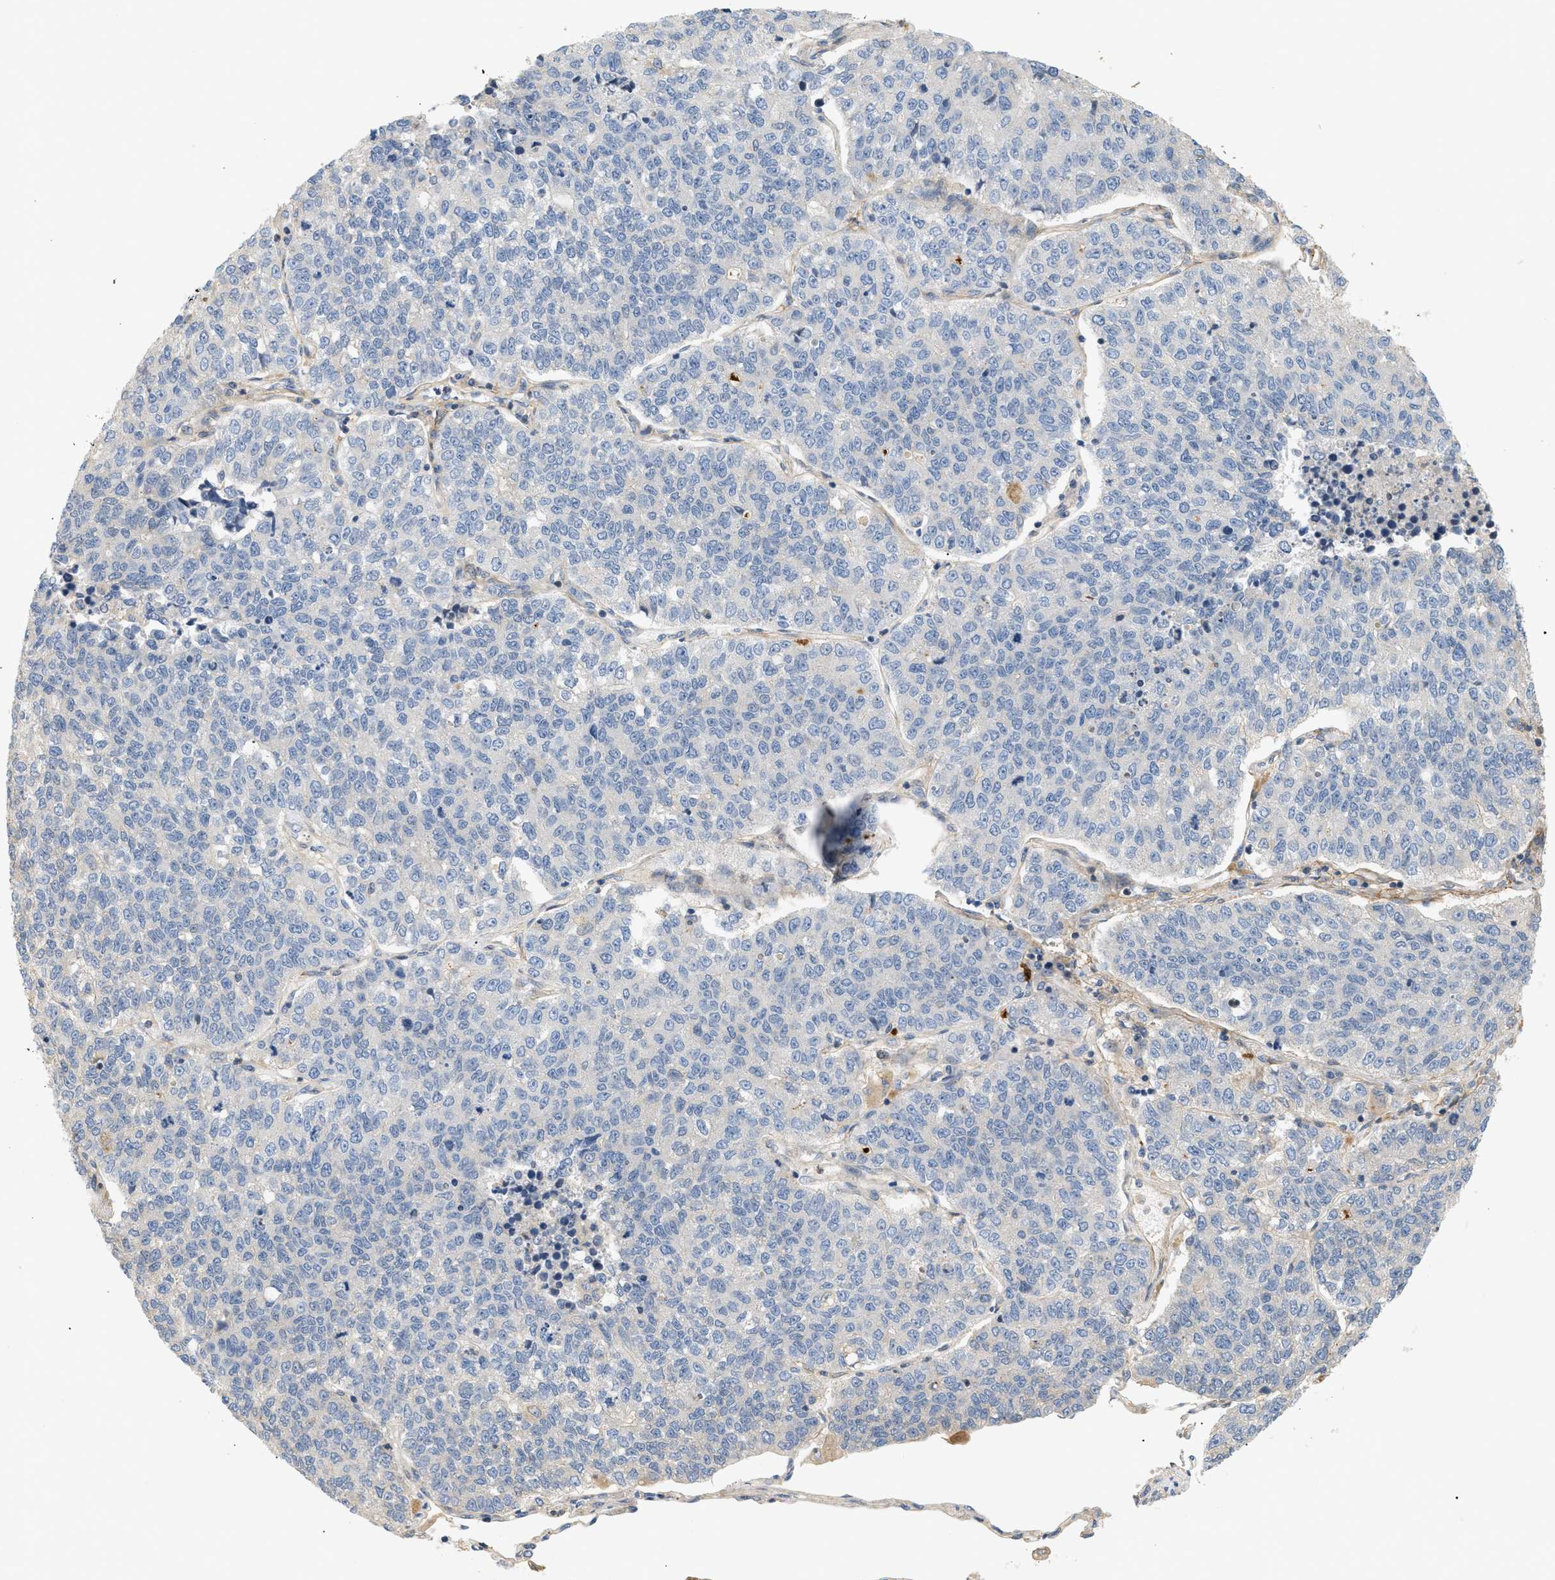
{"staining": {"intensity": "negative", "quantity": "none", "location": "none"}, "tissue": "lung cancer", "cell_type": "Tumor cells", "image_type": "cancer", "snomed": [{"axis": "morphology", "description": "Adenocarcinoma, NOS"}, {"axis": "topography", "description": "Lung"}], "caption": "Lung adenocarcinoma was stained to show a protein in brown. There is no significant expression in tumor cells.", "gene": "FARS2", "patient": {"sex": "male", "age": 49}}